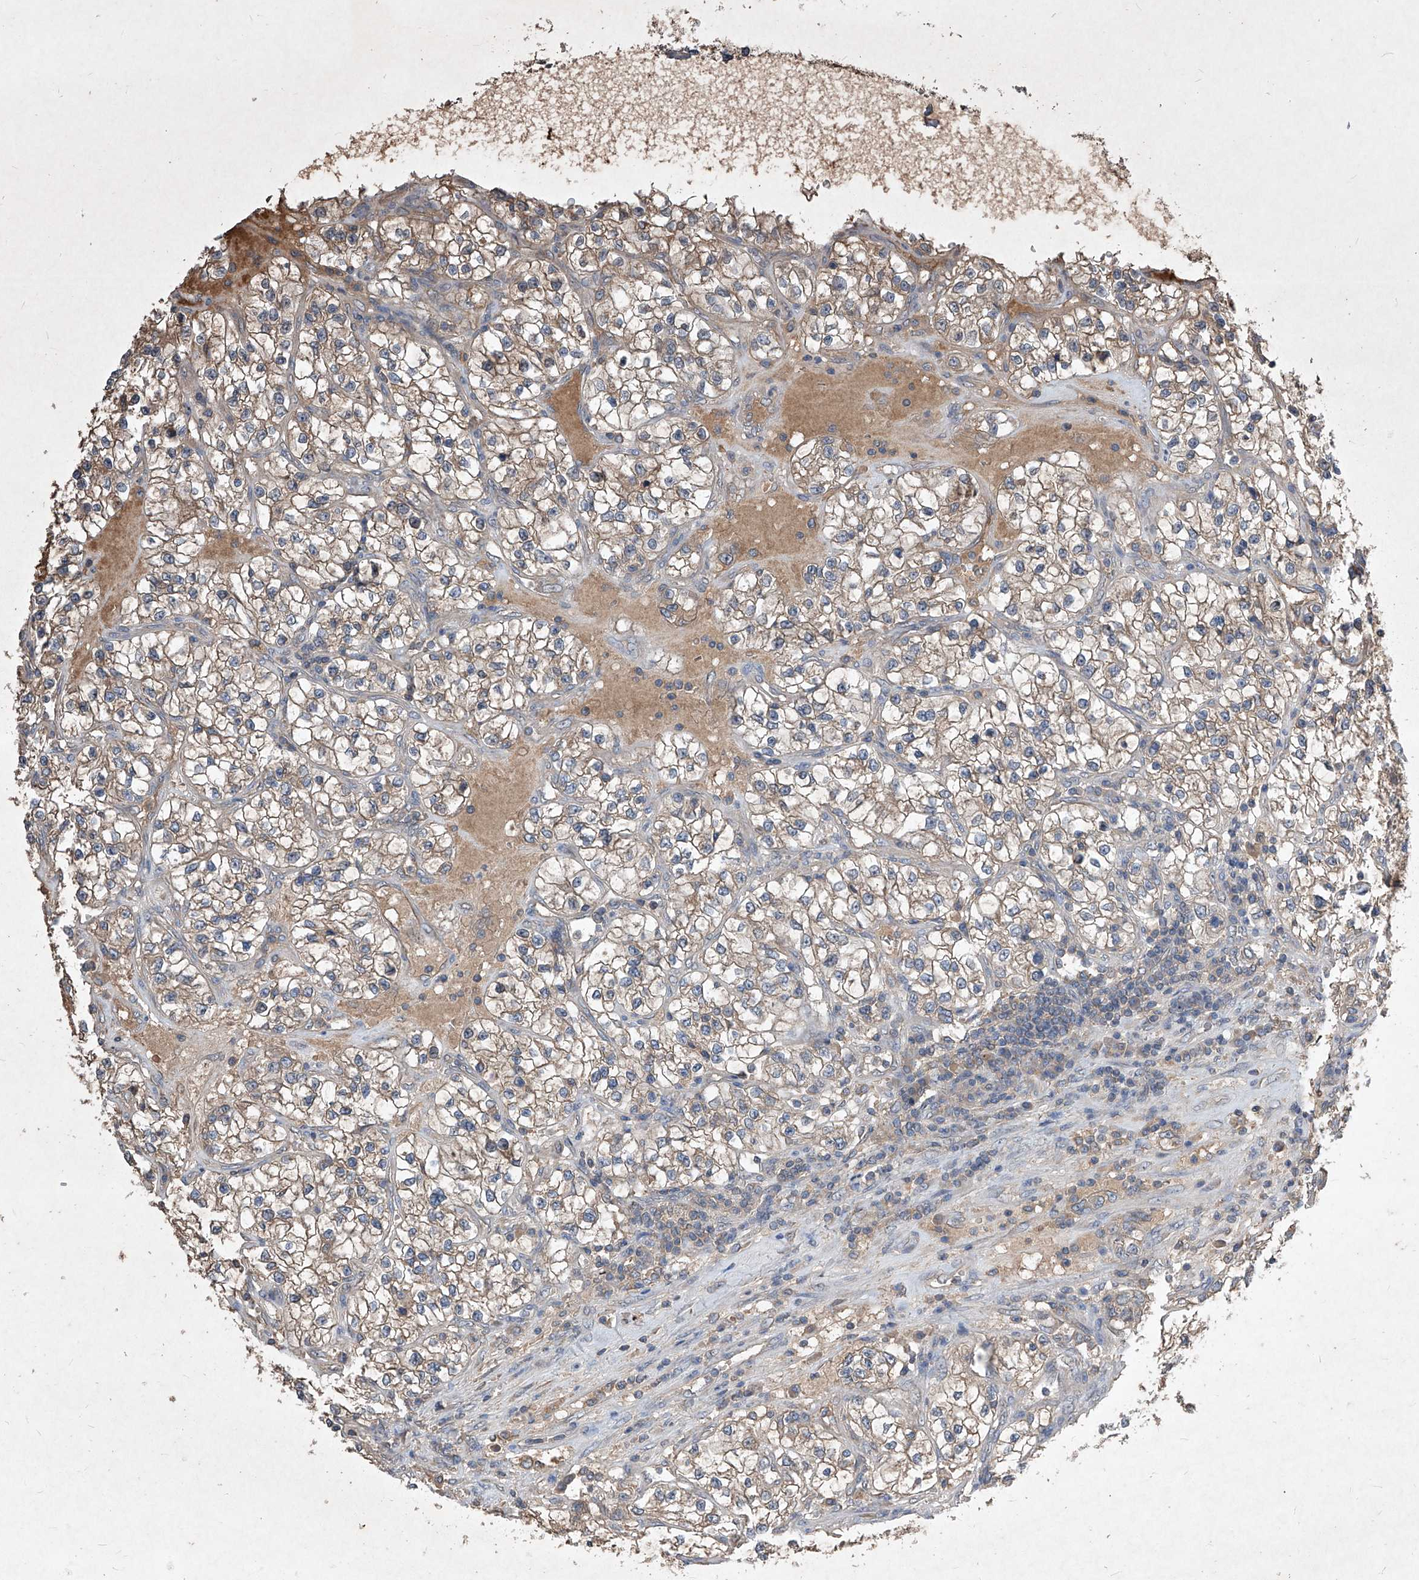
{"staining": {"intensity": "weak", "quantity": ">75%", "location": "cytoplasmic/membranous"}, "tissue": "renal cancer", "cell_type": "Tumor cells", "image_type": "cancer", "snomed": [{"axis": "morphology", "description": "Adenocarcinoma, NOS"}, {"axis": "topography", "description": "Kidney"}], "caption": "This histopathology image exhibits immunohistochemistry (IHC) staining of renal cancer, with low weak cytoplasmic/membranous expression in approximately >75% of tumor cells.", "gene": "SYNGR1", "patient": {"sex": "female", "age": 57}}